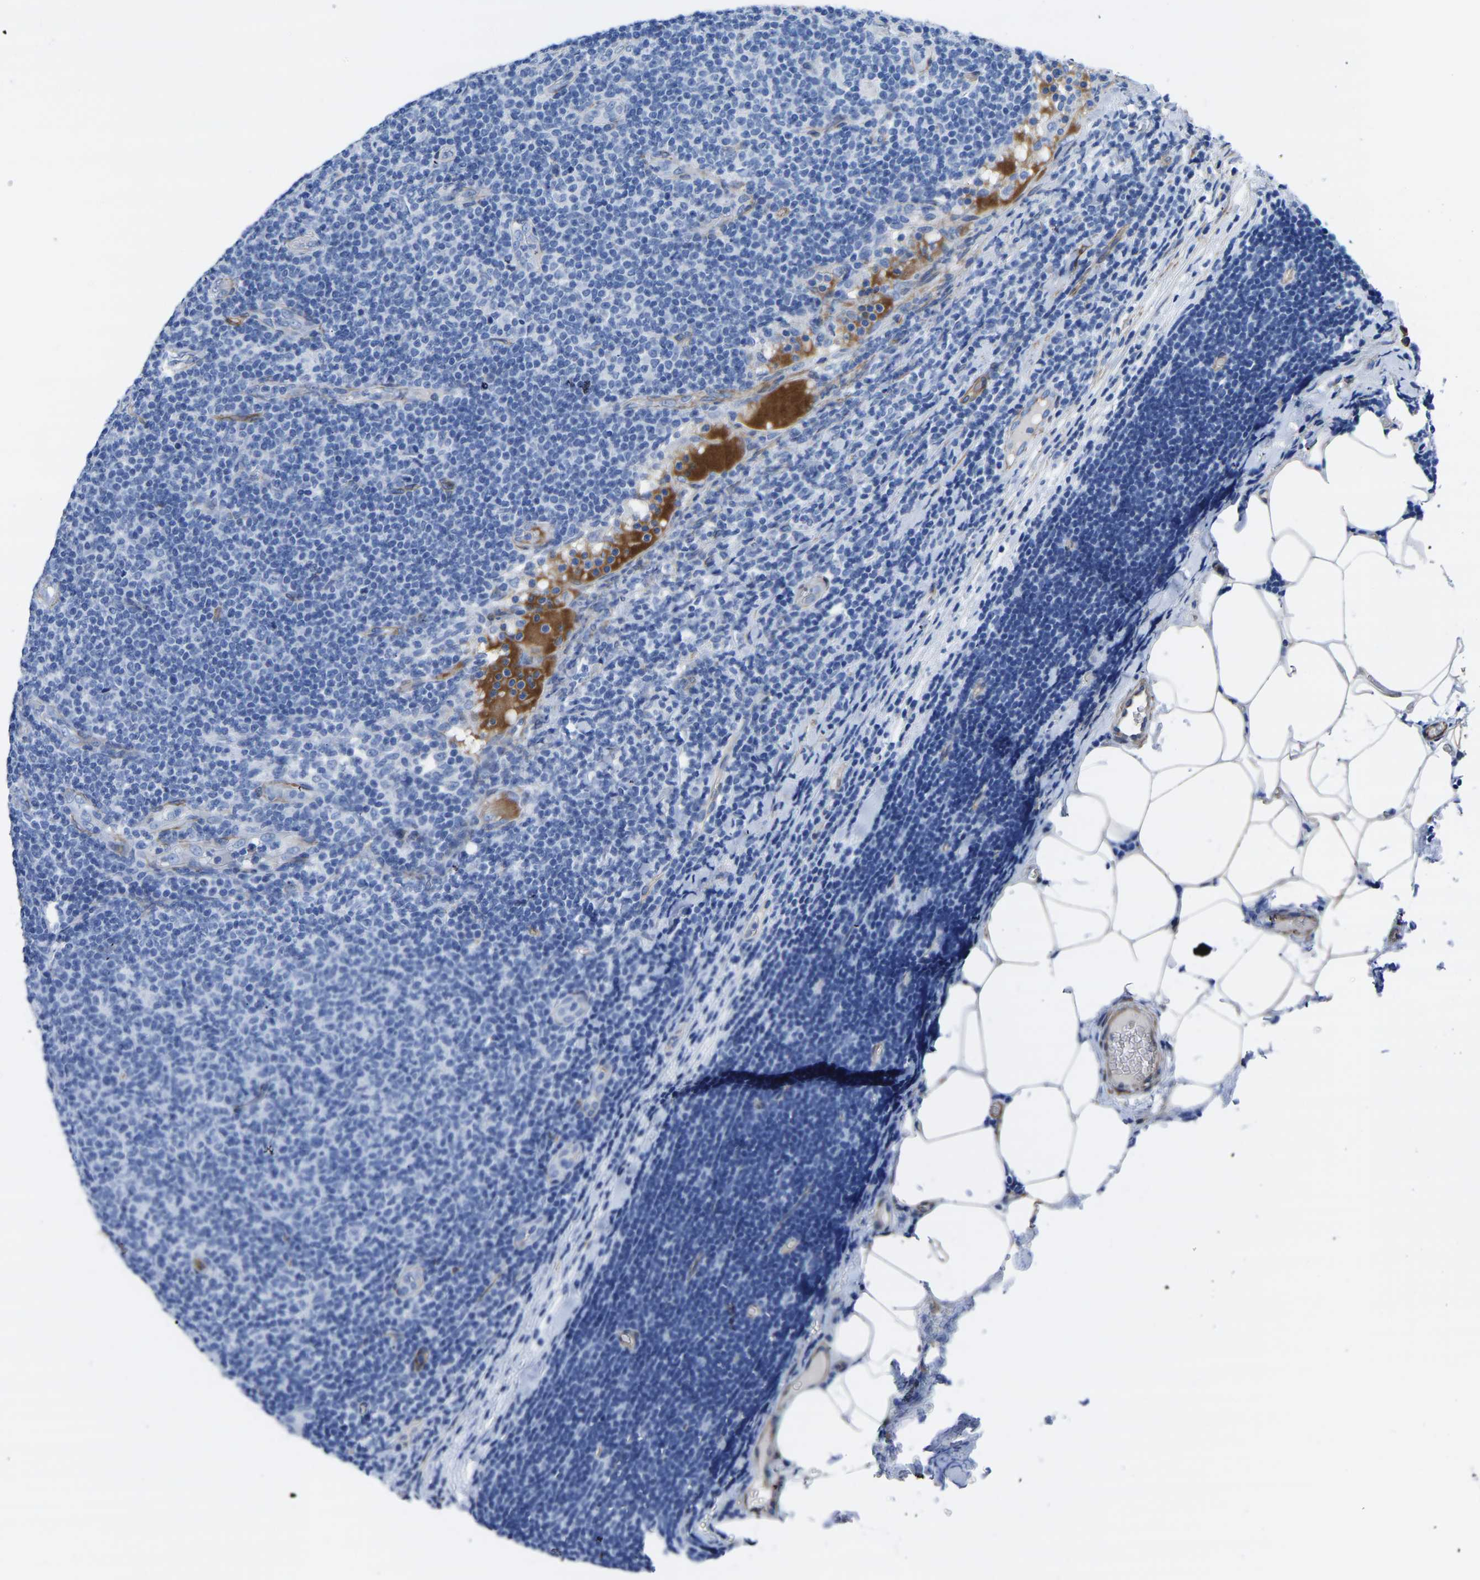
{"staining": {"intensity": "negative", "quantity": "none", "location": "none"}, "tissue": "lymphoma", "cell_type": "Tumor cells", "image_type": "cancer", "snomed": [{"axis": "morphology", "description": "Malignant lymphoma, non-Hodgkin's type, Low grade"}, {"axis": "topography", "description": "Lymph node"}], "caption": "Low-grade malignant lymphoma, non-Hodgkin's type stained for a protein using immunohistochemistry exhibits no positivity tumor cells.", "gene": "SLC45A3", "patient": {"sex": "male", "age": 66}}